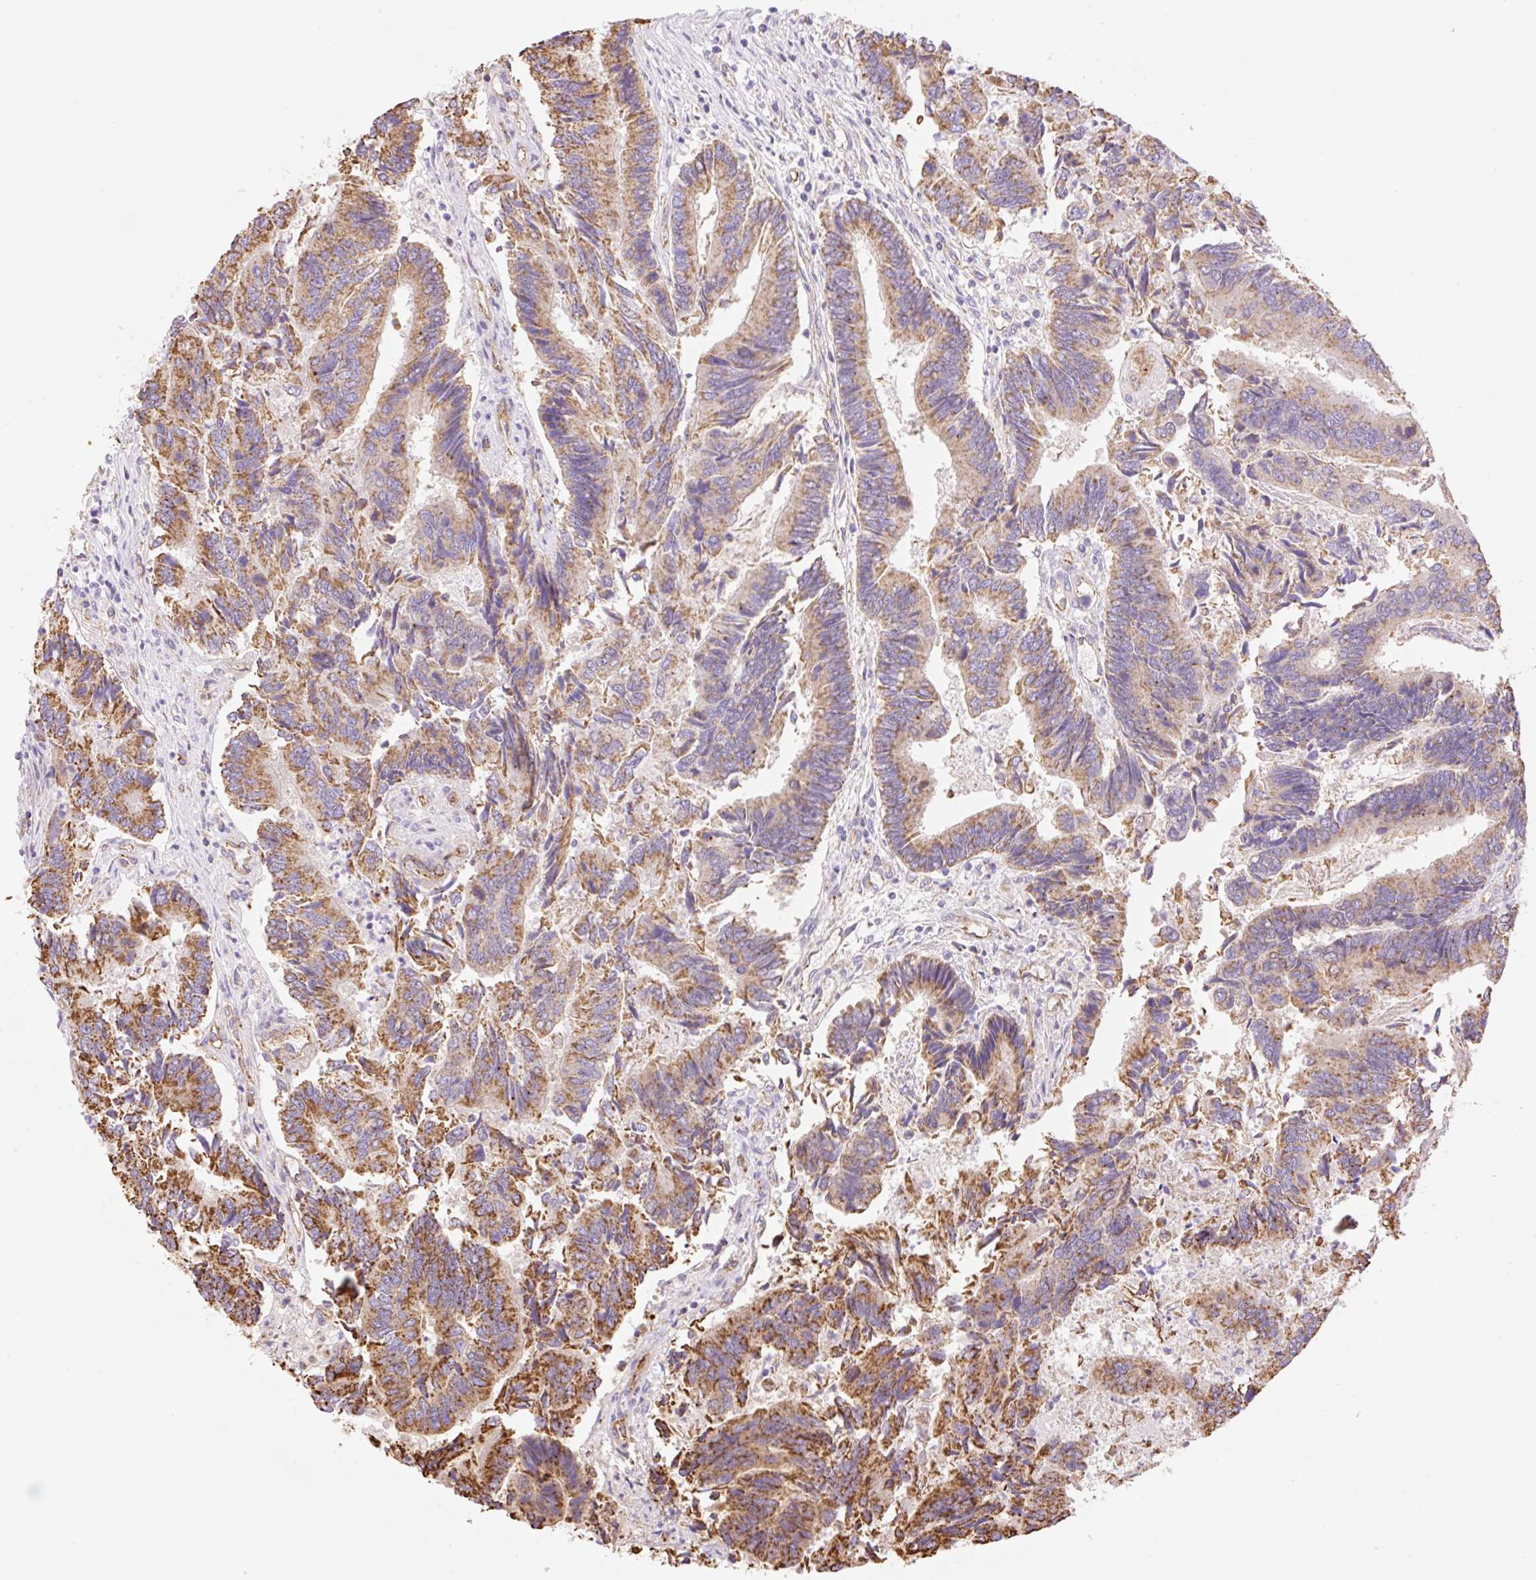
{"staining": {"intensity": "moderate", "quantity": ">75%", "location": "cytoplasmic/membranous"}, "tissue": "colorectal cancer", "cell_type": "Tumor cells", "image_type": "cancer", "snomed": [{"axis": "morphology", "description": "Adenocarcinoma, NOS"}, {"axis": "topography", "description": "Colon"}], "caption": "Colorectal adenocarcinoma tissue displays moderate cytoplasmic/membranous staining in about >75% of tumor cells The staining is performed using DAB (3,3'-diaminobenzidine) brown chromogen to label protein expression. The nuclei are counter-stained blue using hematoxylin.", "gene": "ESAM", "patient": {"sex": "female", "age": 67}}